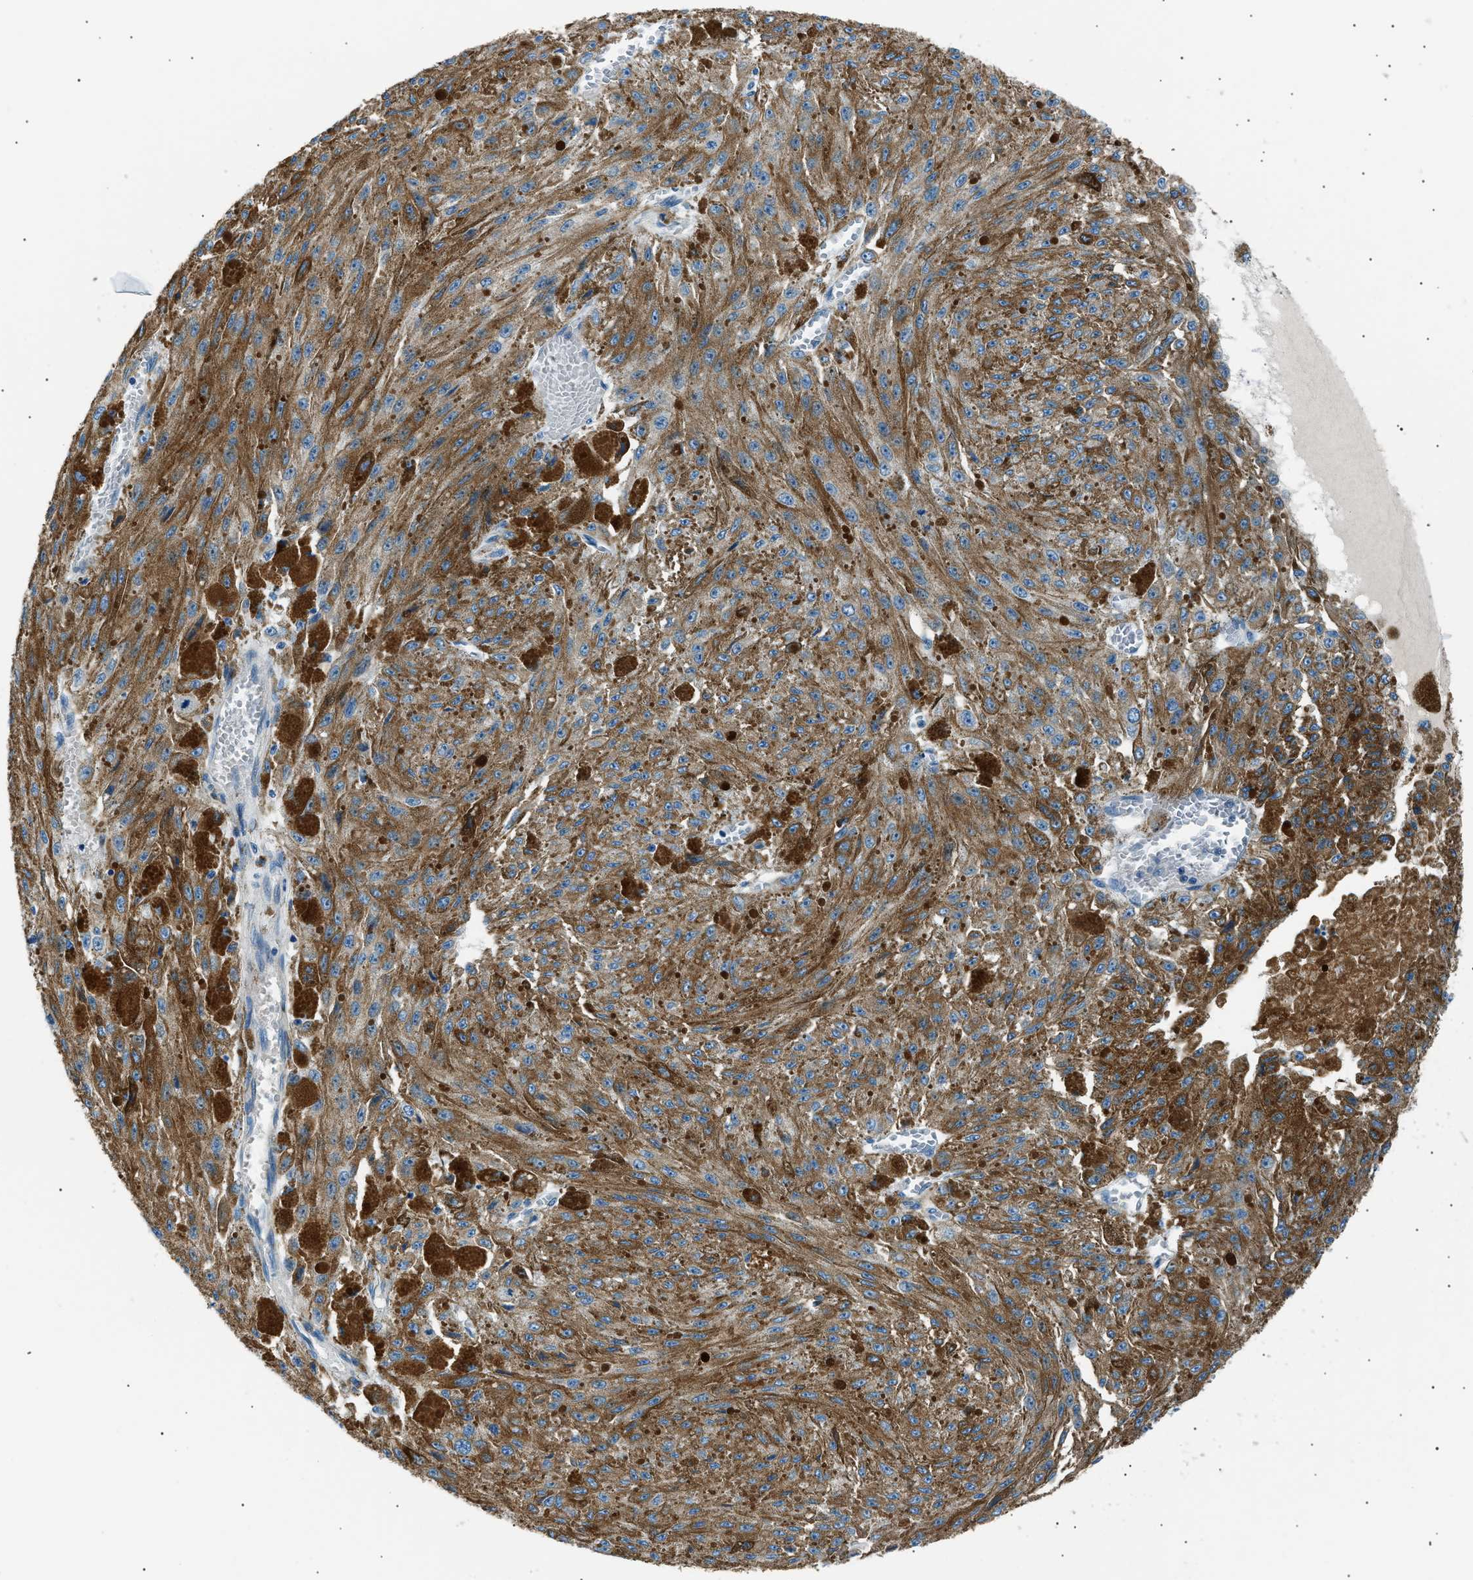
{"staining": {"intensity": "weak", "quantity": ">75%", "location": "cytoplasmic/membranous"}, "tissue": "melanoma", "cell_type": "Tumor cells", "image_type": "cancer", "snomed": [{"axis": "morphology", "description": "Malignant melanoma, NOS"}, {"axis": "topography", "description": "Other"}], "caption": "Malignant melanoma stained for a protein (brown) shows weak cytoplasmic/membranous positive staining in about >75% of tumor cells.", "gene": "LRRC37B", "patient": {"sex": "male", "age": 79}}